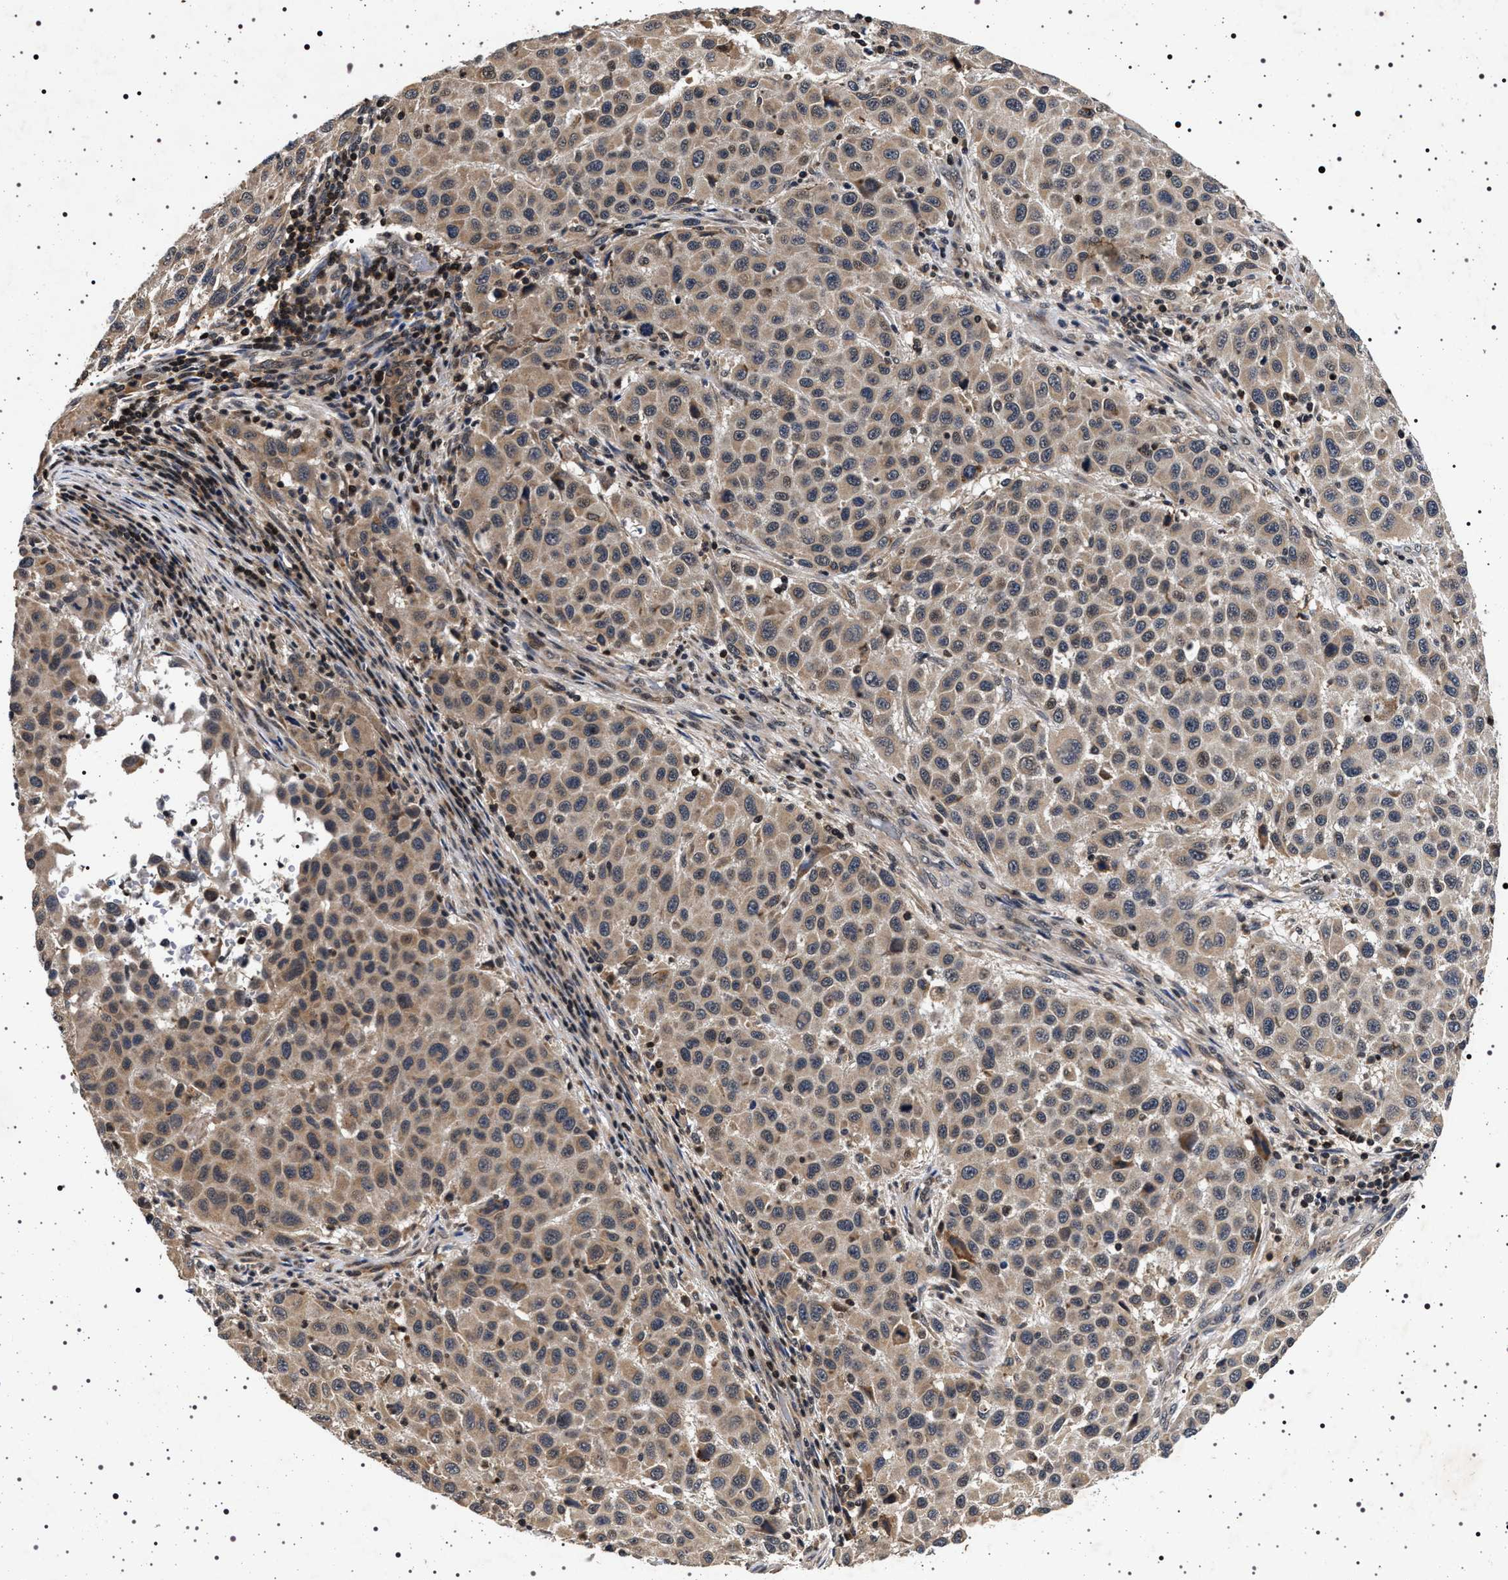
{"staining": {"intensity": "weak", "quantity": ">75%", "location": "cytoplasmic/membranous"}, "tissue": "melanoma", "cell_type": "Tumor cells", "image_type": "cancer", "snomed": [{"axis": "morphology", "description": "Malignant melanoma, Metastatic site"}, {"axis": "topography", "description": "Lymph node"}], "caption": "A micrograph of human malignant melanoma (metastatic site) stained for a protein exhibits weak cytoplasmic/membranous brown staining in tumor cells. (brown staining indicates protein expression, while blue staining denotes nuclei).", "gene": "CDKN1B", "patient": {"sex": "male", "age": 61}}